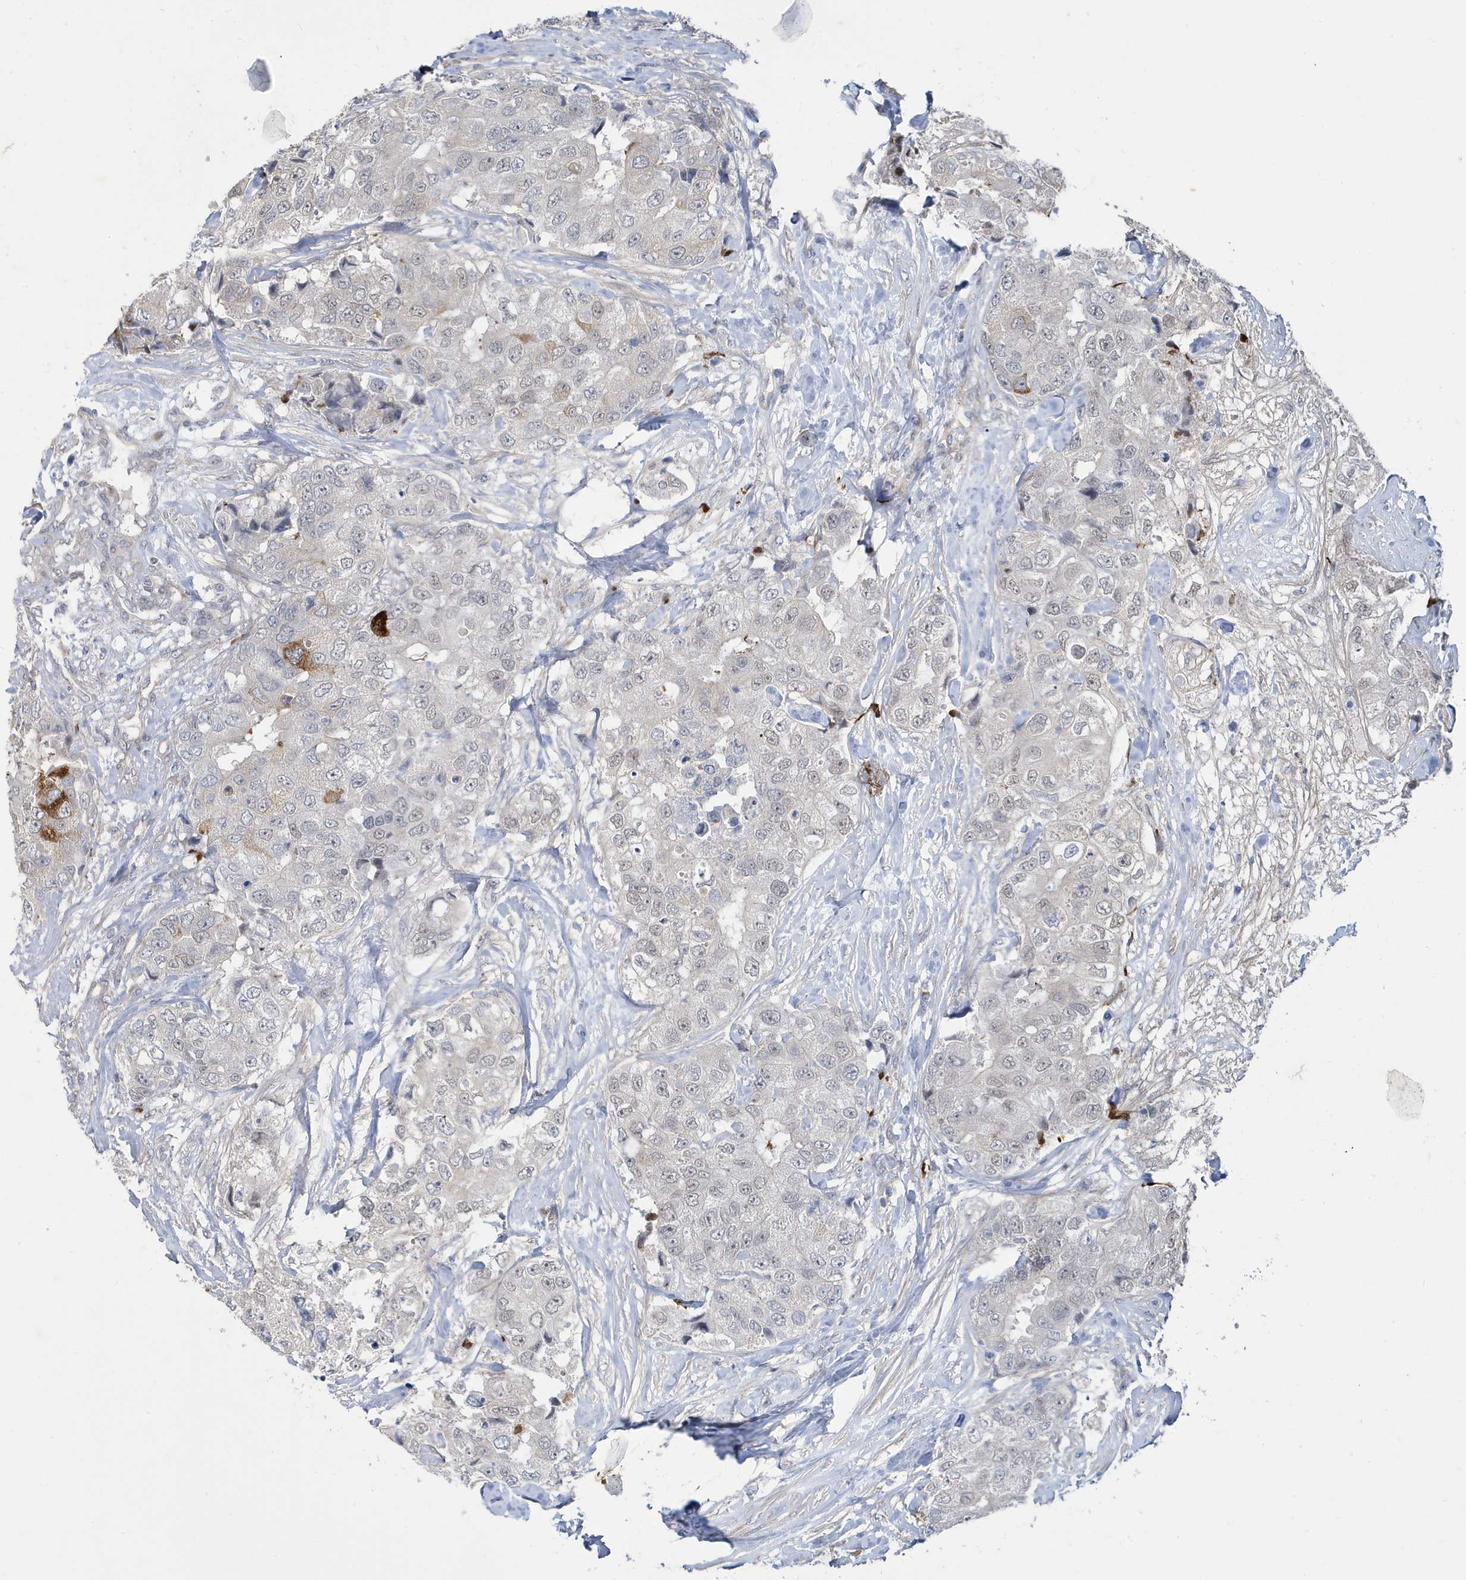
{"staining": {"intensity": "weak", "quantity": ">75%", "location": "nuclear"}, "tissue": "breast cancer", "cell_type": "Tumor cells", "image_type": "cancer", "snomed": [{"axis": "morphology", "description": "Duct carcinoma"}, {"axis": "topography", "description": "Breast"}], "caption": "Intraductal carcinoma (breast) stained with a protein marker reveals weak staining in tumor cells.", "gene": "ZNF654", "patient": {"sex": "female", "age": 62}}